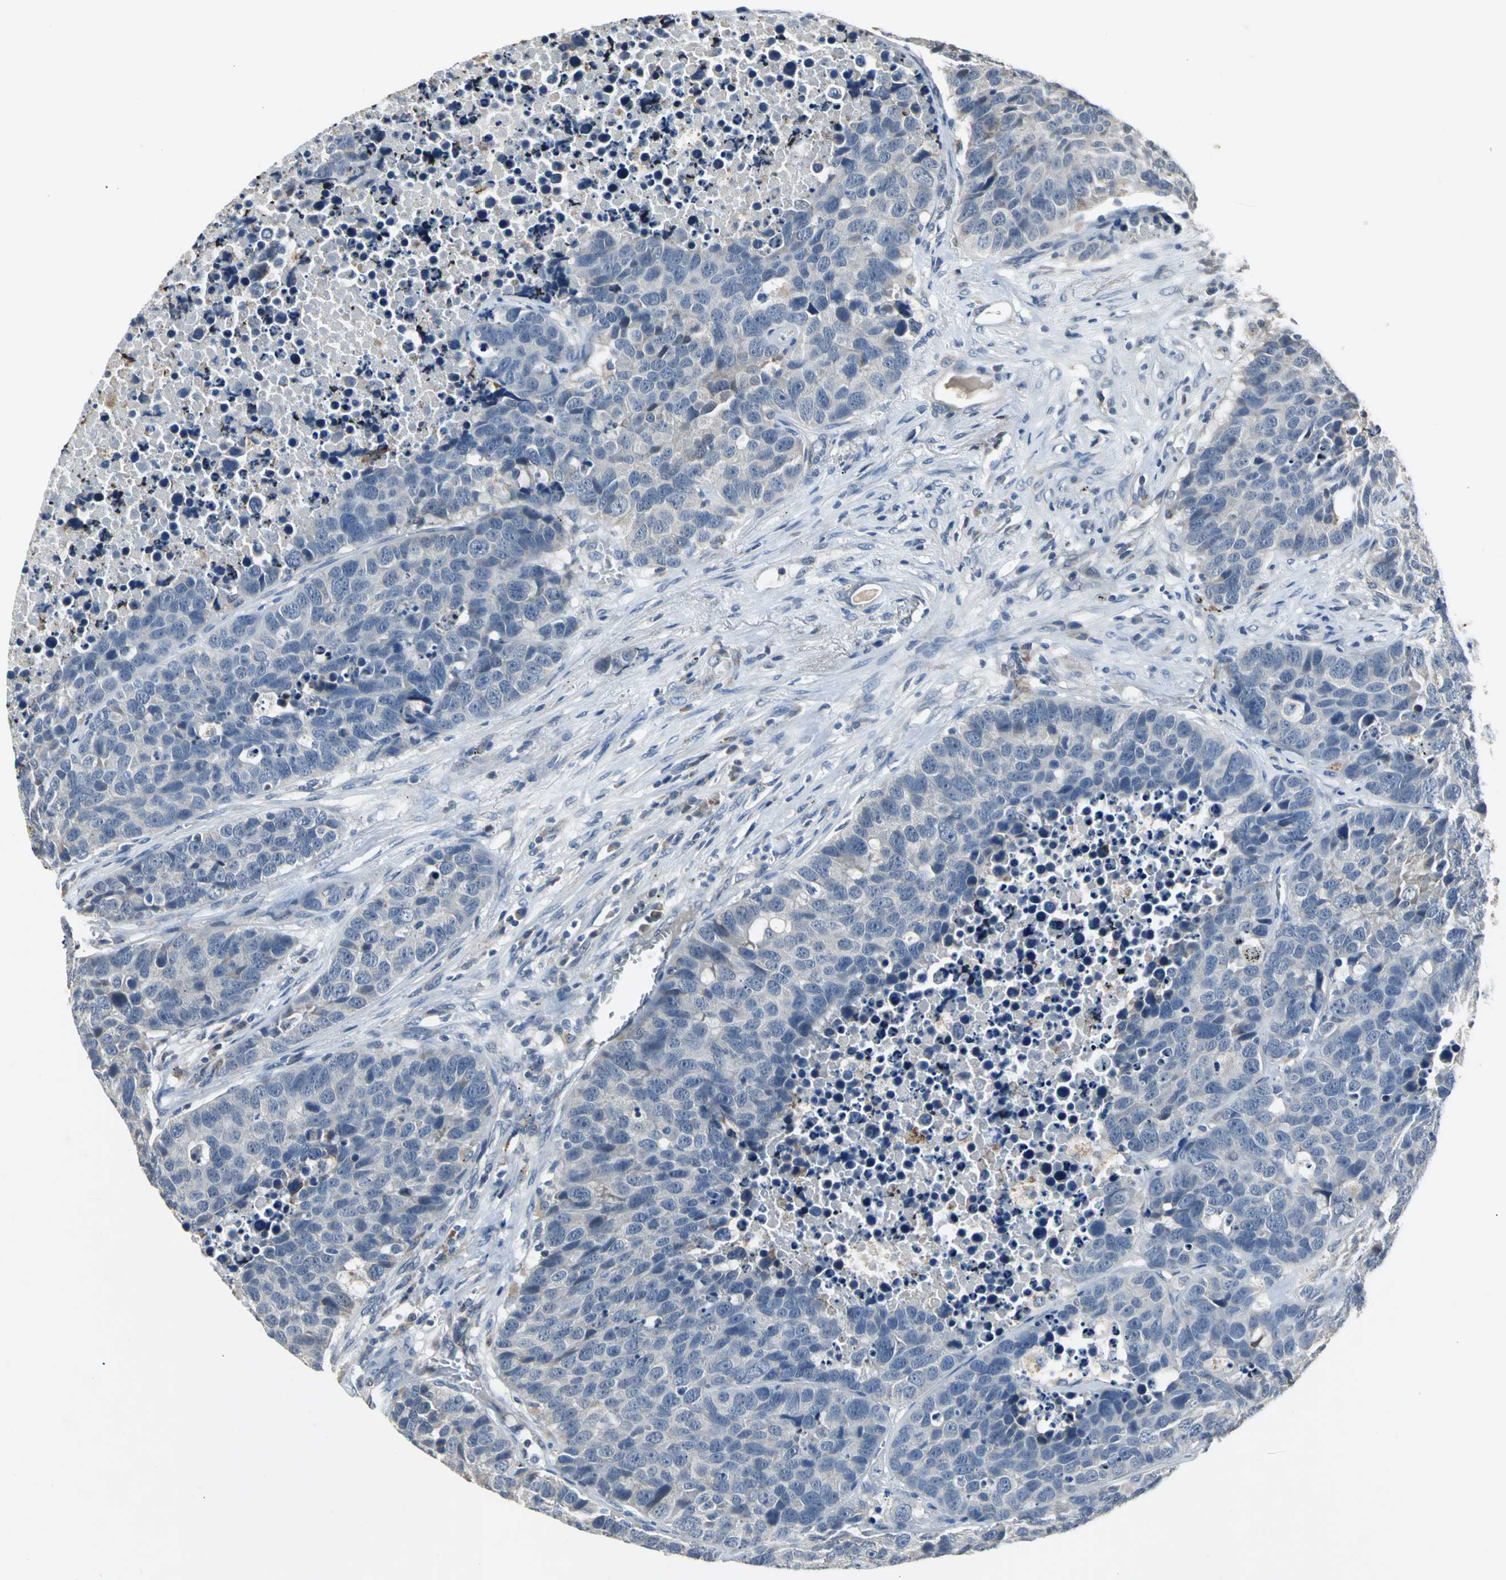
{"staining": {"intensity": "weak", "quantity": "<25%", "location": "cytoplasmic/membranous"}, "tissue": "carcinoid", "cell_type": "Tumor cells", "image_type": "cancer", "snomed": [{"axis": "morphology", "description": "Carcinoid, malignant, NOS"}, {"axis": "topography", "description": "Lung"}], "caption": "This is an immunohistochemistry (IHC) micrograph of human malignant carcinoid. There is no positivity in tumor cells.", "gene": "JADE3", "patient": {"sex": "male", "age": 60}}